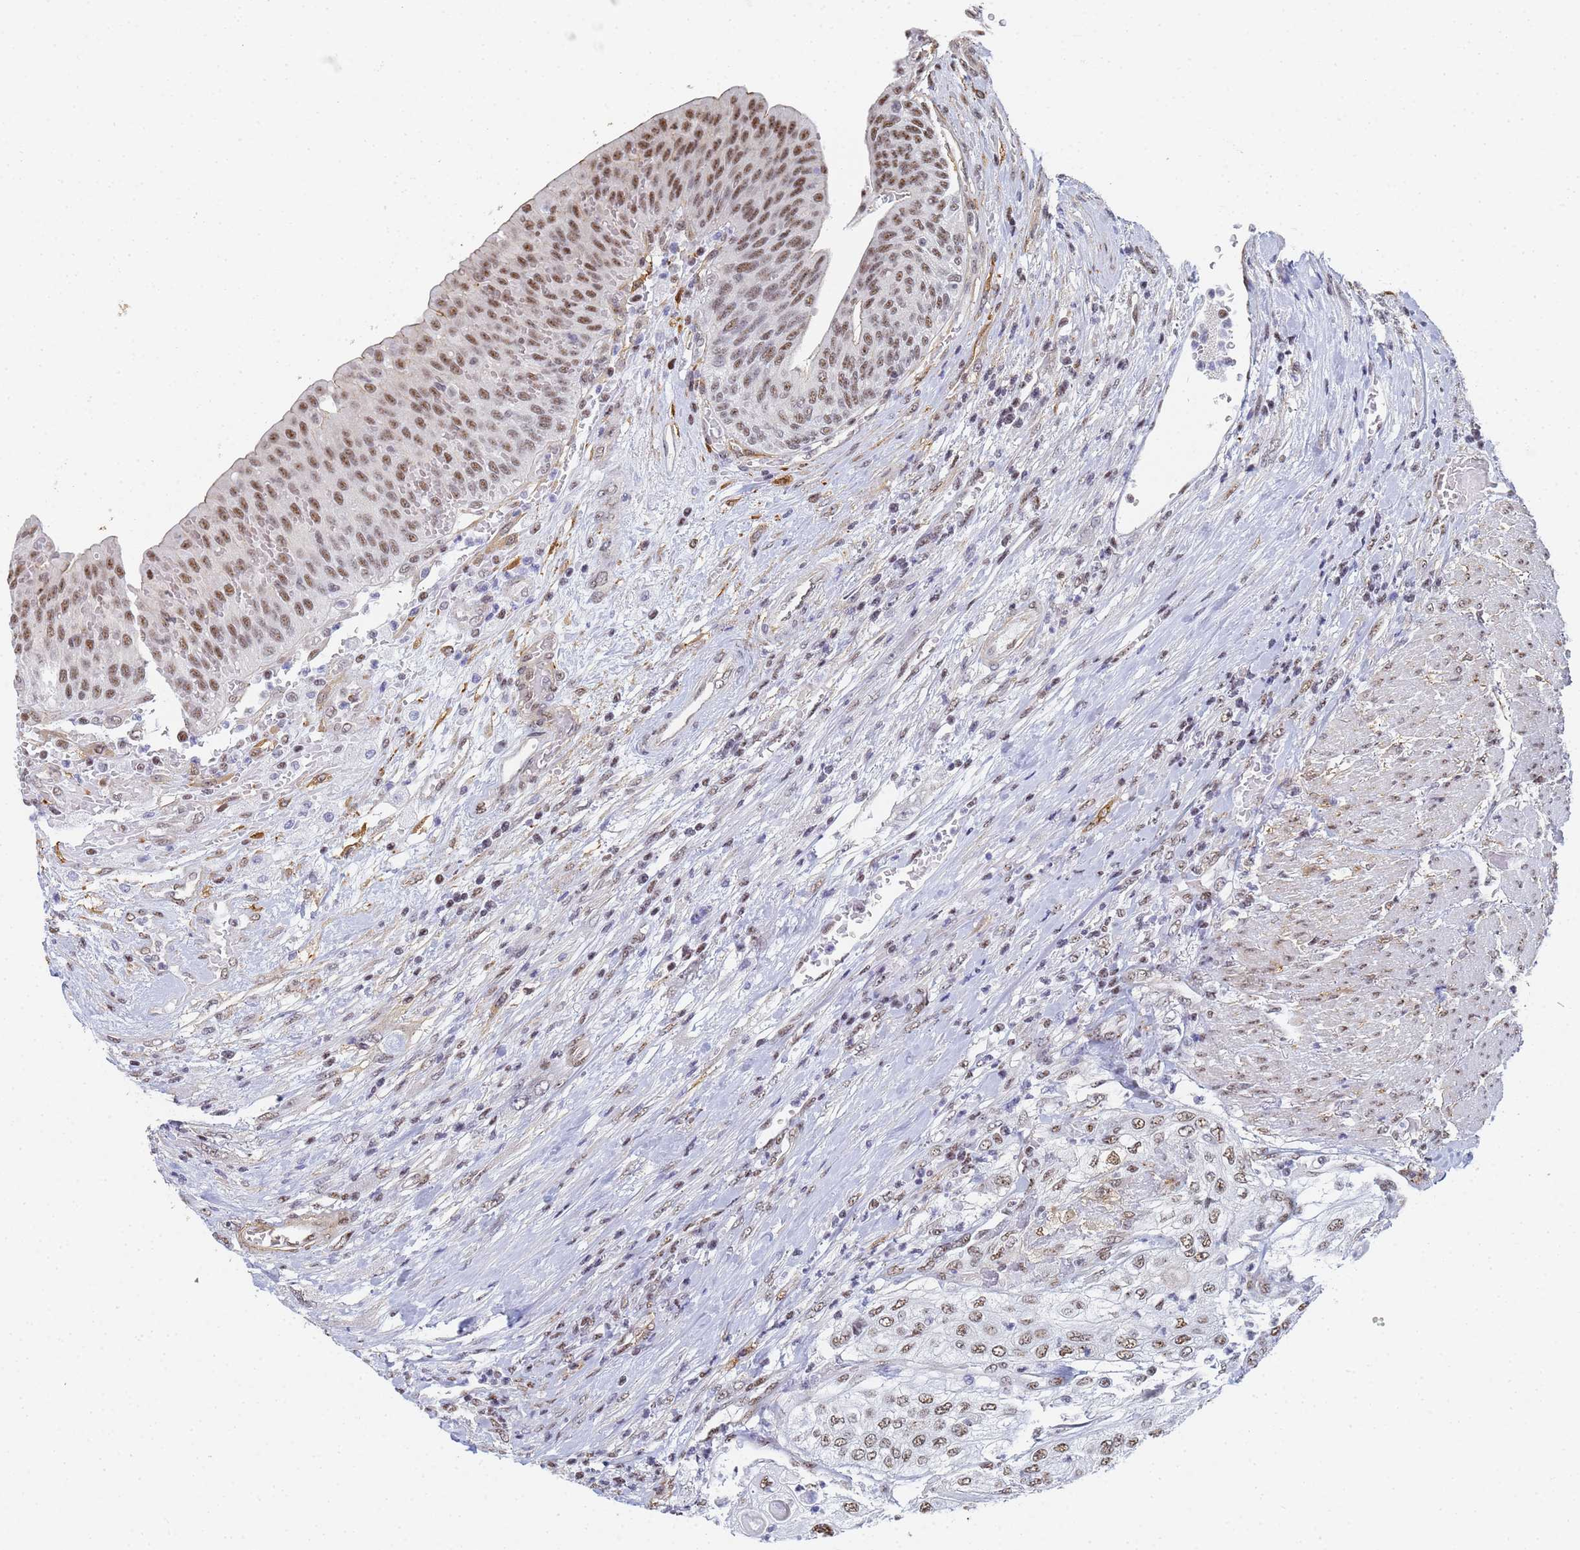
{"staining": {"intensity": "moderate", "quantity": ">75%", "location": "nuclear"}, "tissue": "urothelial cancer", "cell_type": "Tumor cells", "image_type": "cancer", "snomed": [{"axis": "morphology", "description": "Urothelial carcinoma, High grade"}, {"axis": "topography", "description": "Urinary bladder"}], "caption": "Immunohistochemistry (IHC) (DAB (3,3'-diaminobenzidine)) staining of urothelial cancer reveals moderate nuclear protein expression in about >75% of tumor cells. Nuclei are stained in blue.", "gene": "PRRT4", "patient": {"sex": "female", "age": 79}}